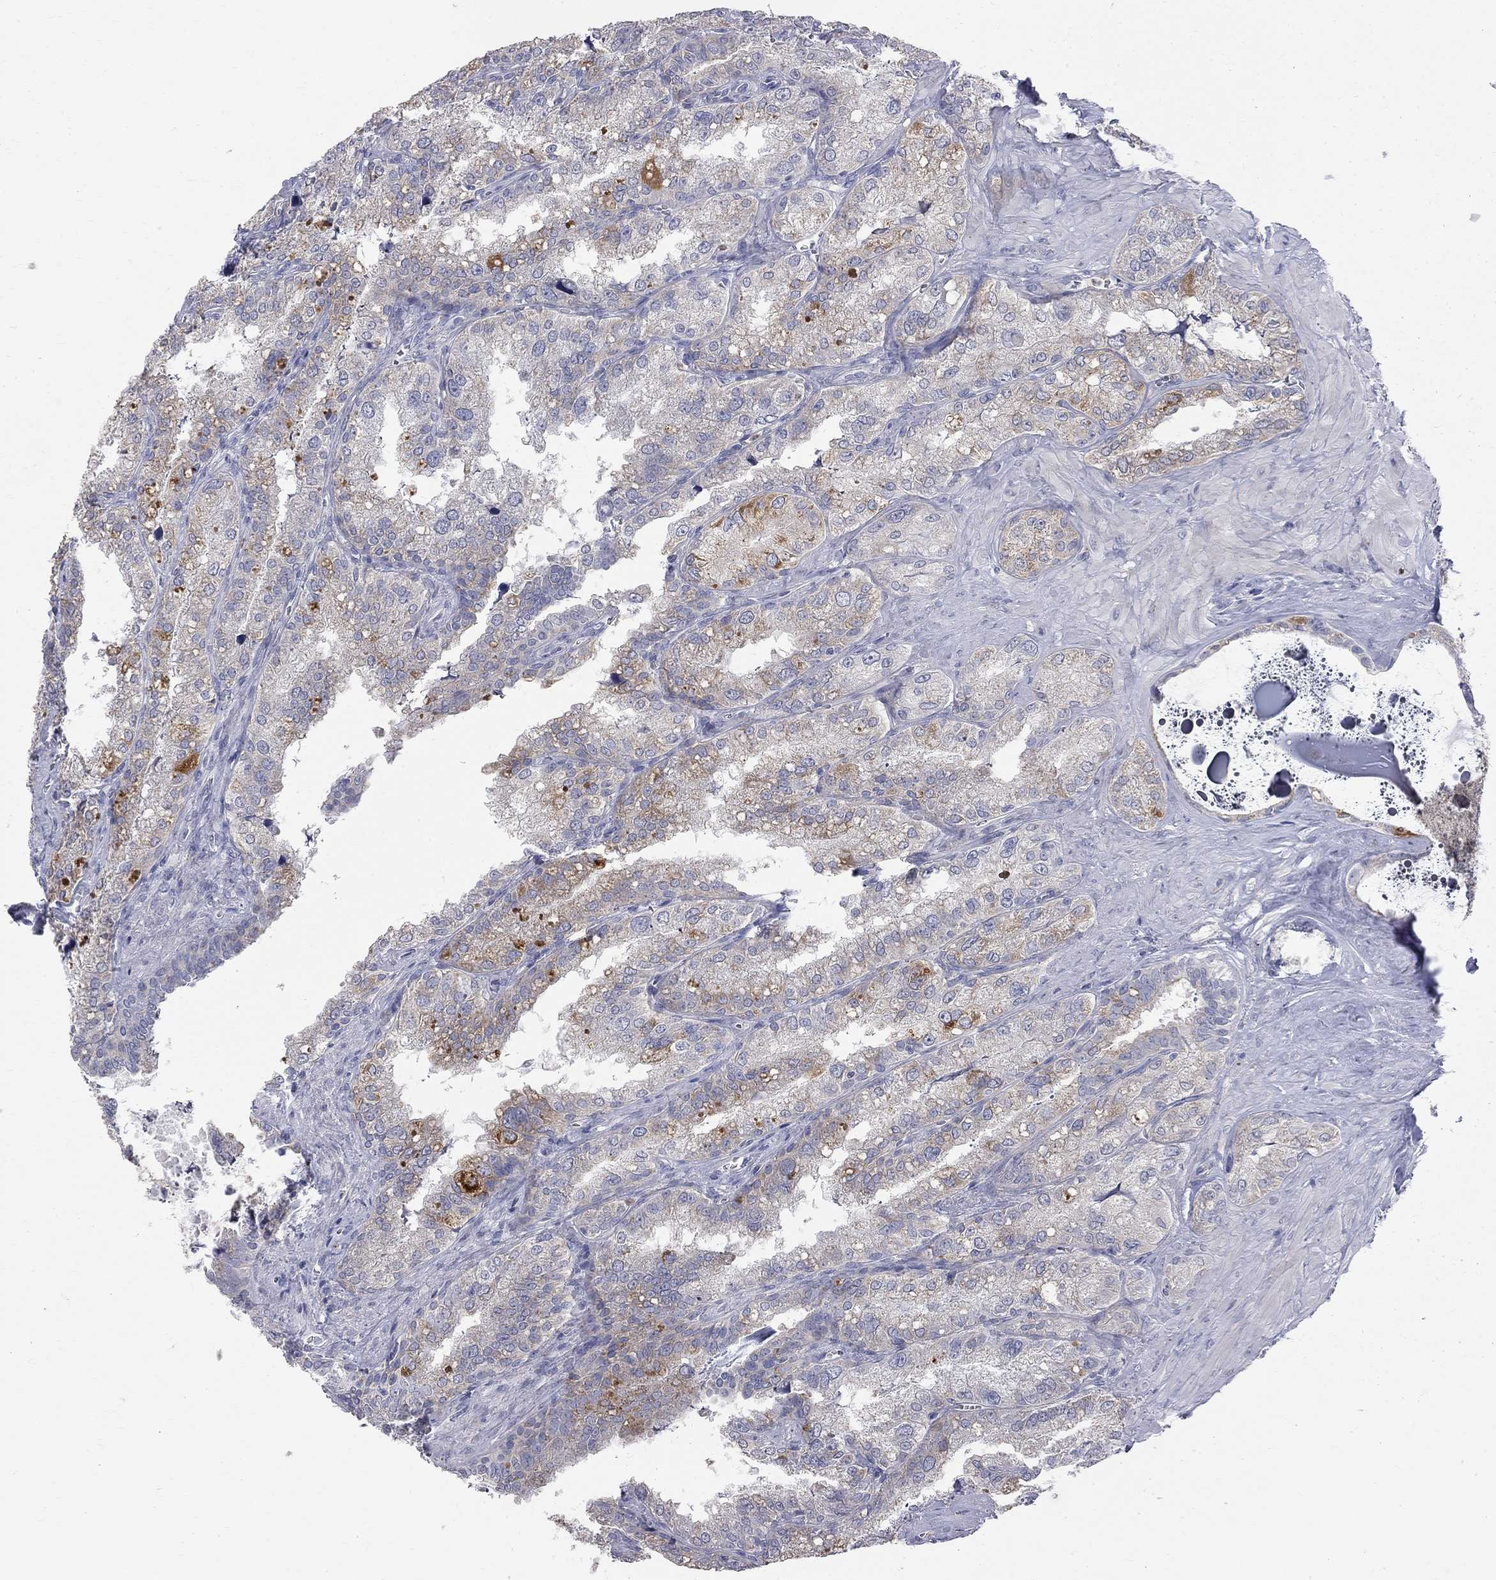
{"staining": {"intensity": "moderate", "quantity": "<25%", "location": "cytoplasmic/membranous"}, "tissue": "seminal vesicle", "cell_type": "Glandular cells", "image_type": "normal", "snomed": [{"axis": "morphology", "description": "Normal tissue, NOS"}, {"axis": "topography", "description": "Seminal veicle"}], "caption": "Immunohistochemistry micrograph of unremarkable seminal vesicle stained for a protein (brown), which reveals low levels of moderate cytoplasmic/membranous positivity in about <25% of glandular cells.", "gene": "ACSL1", "patient": {"sex": "male", "age": 57}}